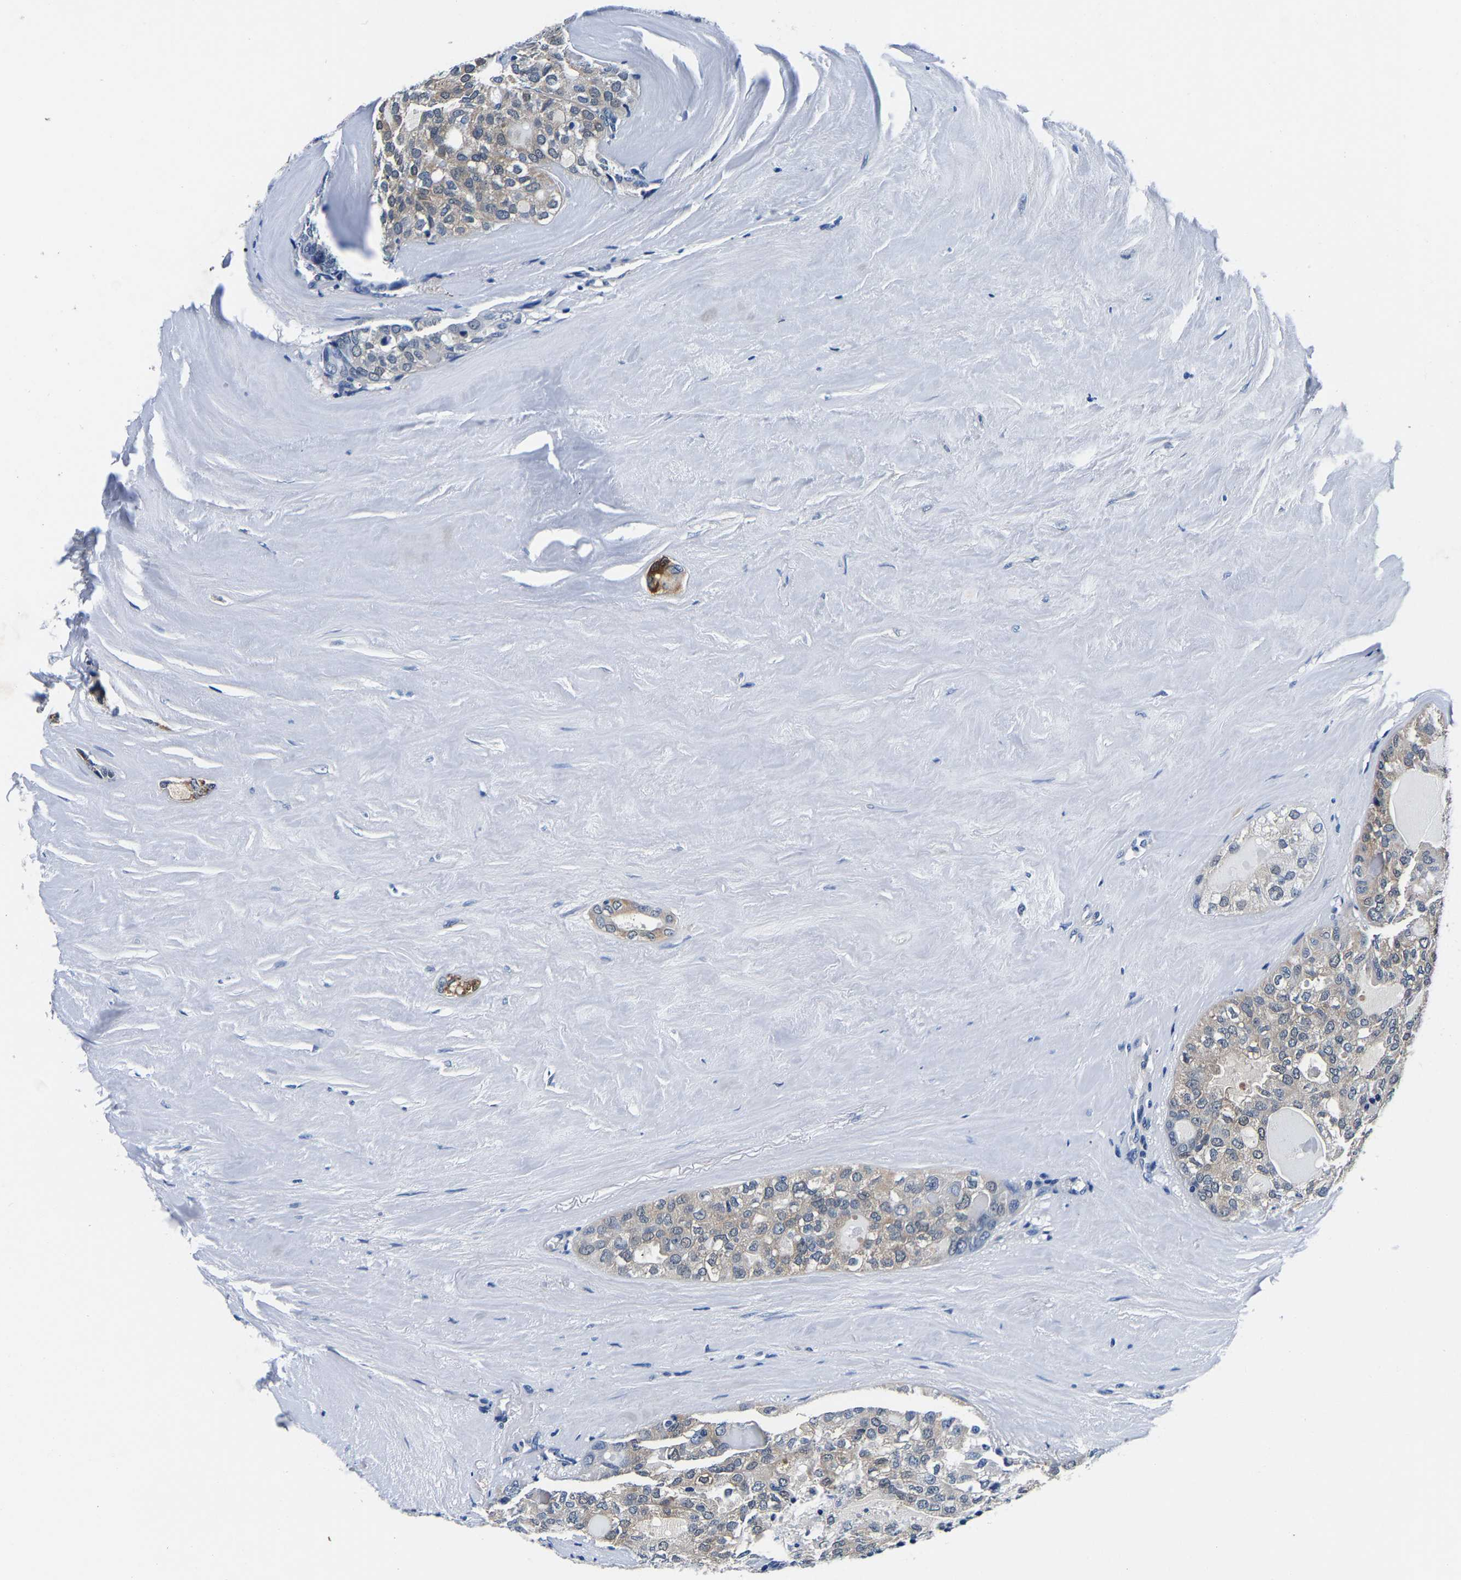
{"staining": {"intensity": "weak", "quantity": "25%-75%", "location": "cytoplasmic/membranous"}, "tissue": "thyroid cancer", "cell_type": "Tumor cells", "image_type": "cancer", "snomed": [{"axis": "morphology", "description": "Follicular adenoma carcinoma, NOS"}, {"axis": "topography", "description": "Thyroid gland"}], "caption": "Follicular adenoma carcinoma (thyroid) stained with DAB immunohistochemistry (IHC) displays low levels of weak cytoplasmic/membranous positivity in approximately 25%-75% of tumor cells. (brown staining indicates protein expression, while blue staining denotes nuclei).", "gene": "ACO1", "patient": {"sex": "male", "age": 75}}